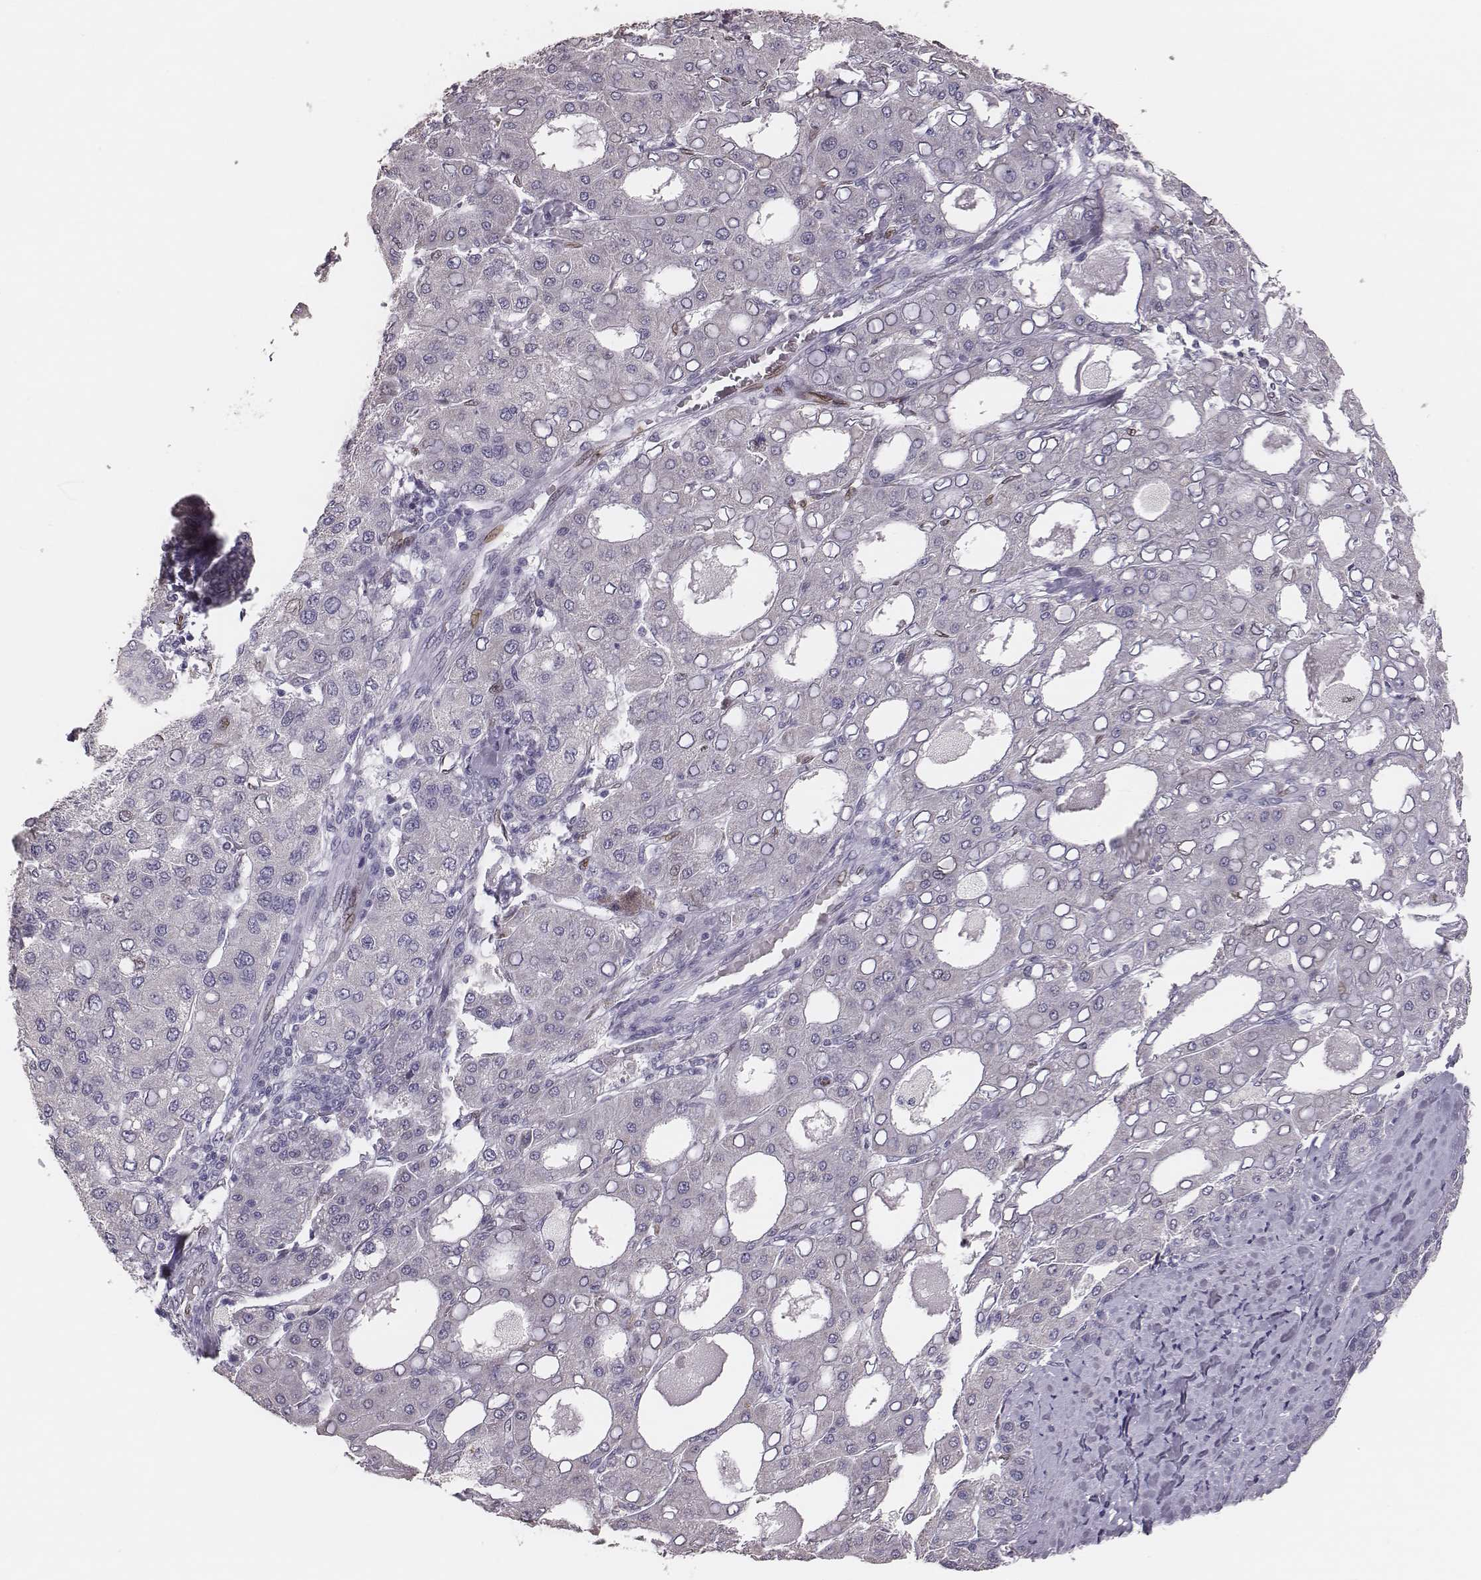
{"staining": {"intensity": "negative", "quantity": "none", "location": "none"}, "tissue": "liver cancer", "cell_type": "Tumor cells", "image_type": "cancer", "snomed": [{"axis": "morphology", "description": "Carcinoma, Hepatocellular, NOS"}, {"axis": "topography", "description": "Liver"}], "caption": "This is an IHC histopathology image of liver cancer. There is no staining in tumor cells.", "gene": "ADGRF4", "patient": {"sex": "male", "age": 65}}